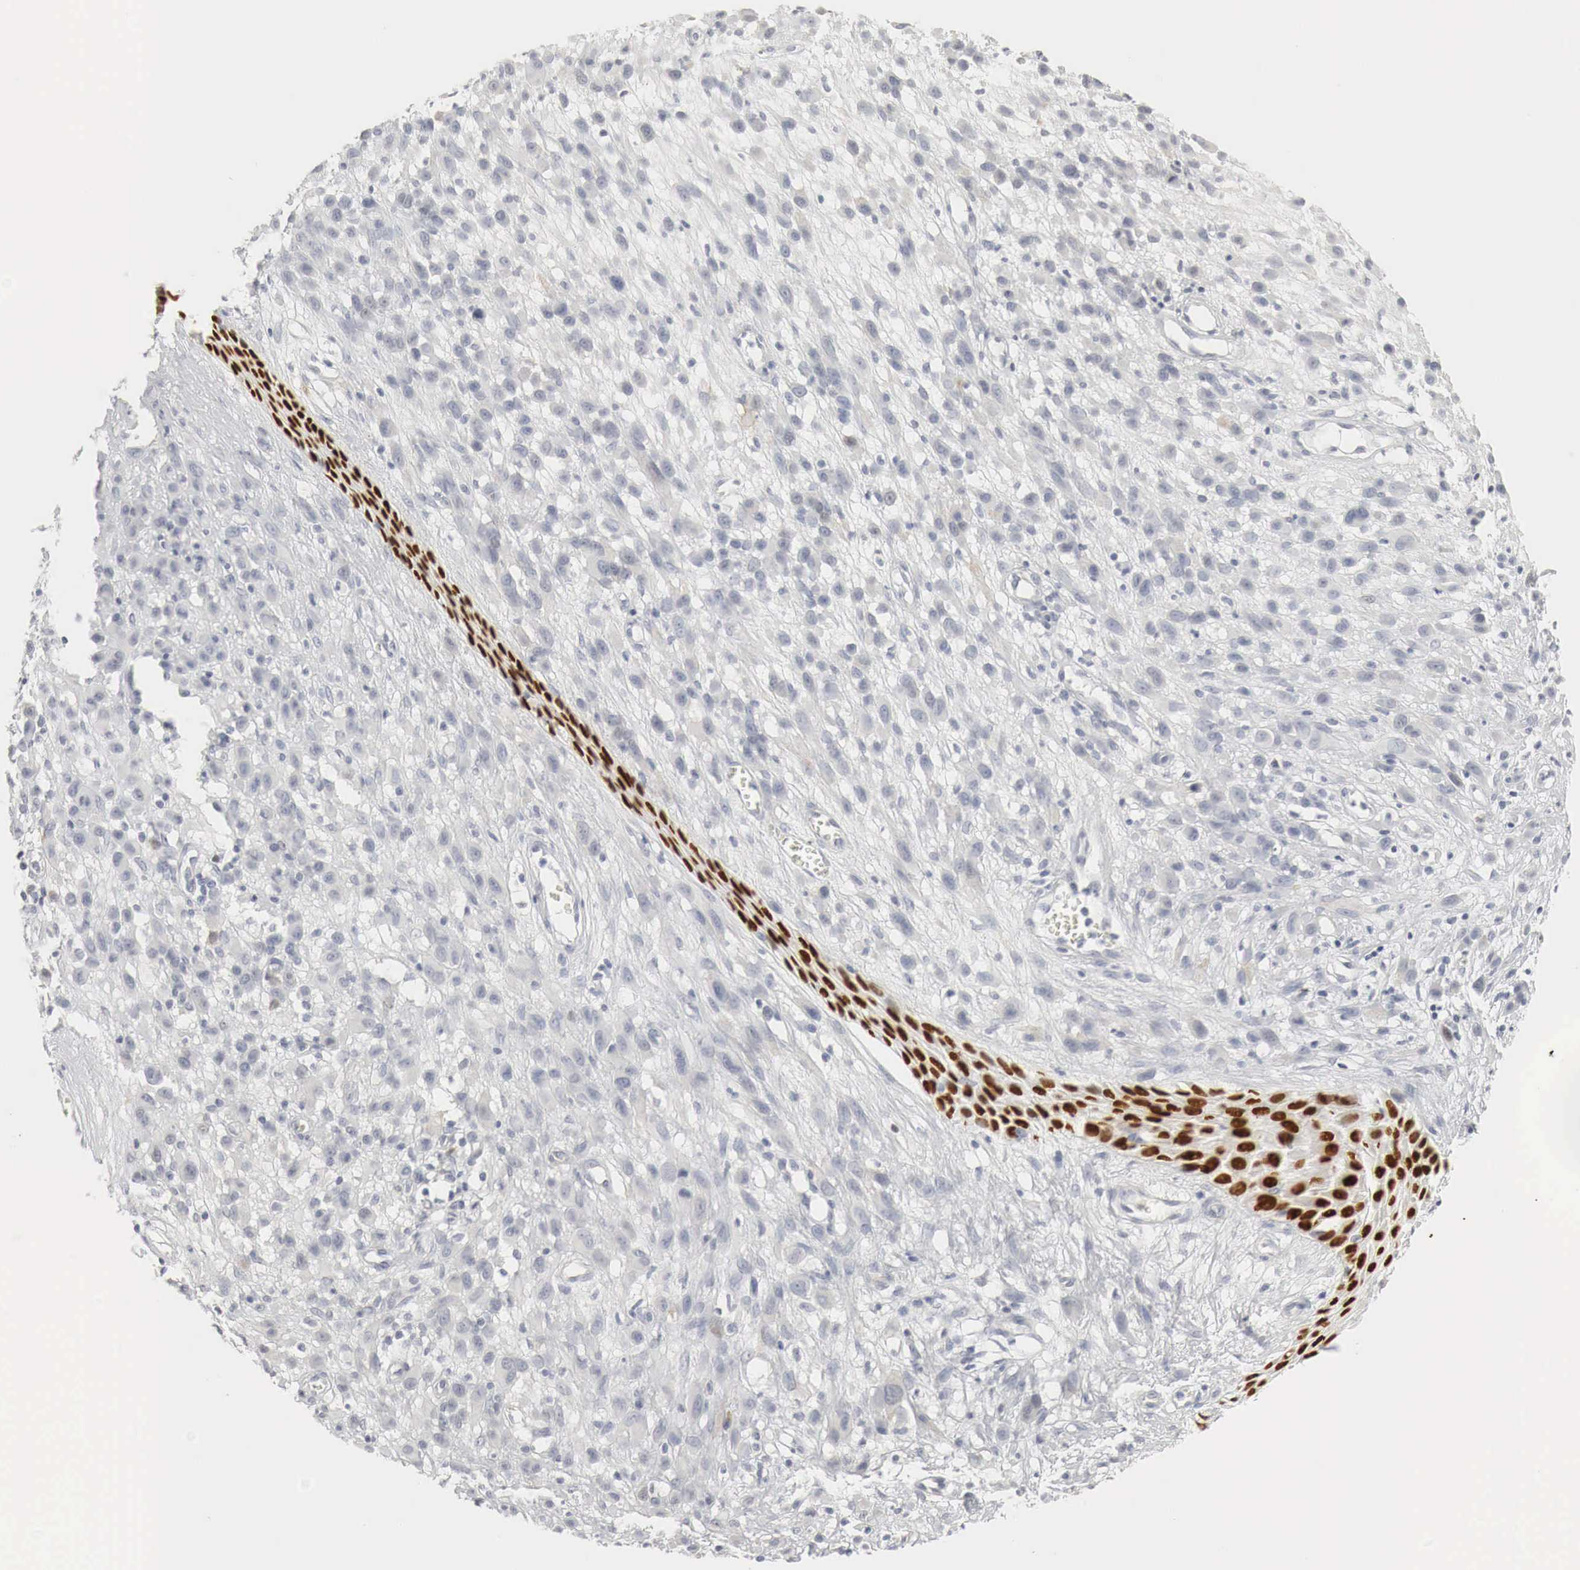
{"staining": {"intensity": "negative", "quantity": "none", "location": "none"}, "tissue": "melanoma", "cell_type": "Tumor cells", "image_type": "cancer", "snomed": [{"axis": "morphology", "description": "Malignant melanoma, NOS"}, {"axis": "topography", "description": "Skin"}], "caption": "DAB (3,3'-diaminobenzidine) immunohistochemical staining of human malignant melanoma displays no significant positivity in tumor cells.", "gene": "TP63", "patient": {"sex": "male", "age": 51}}